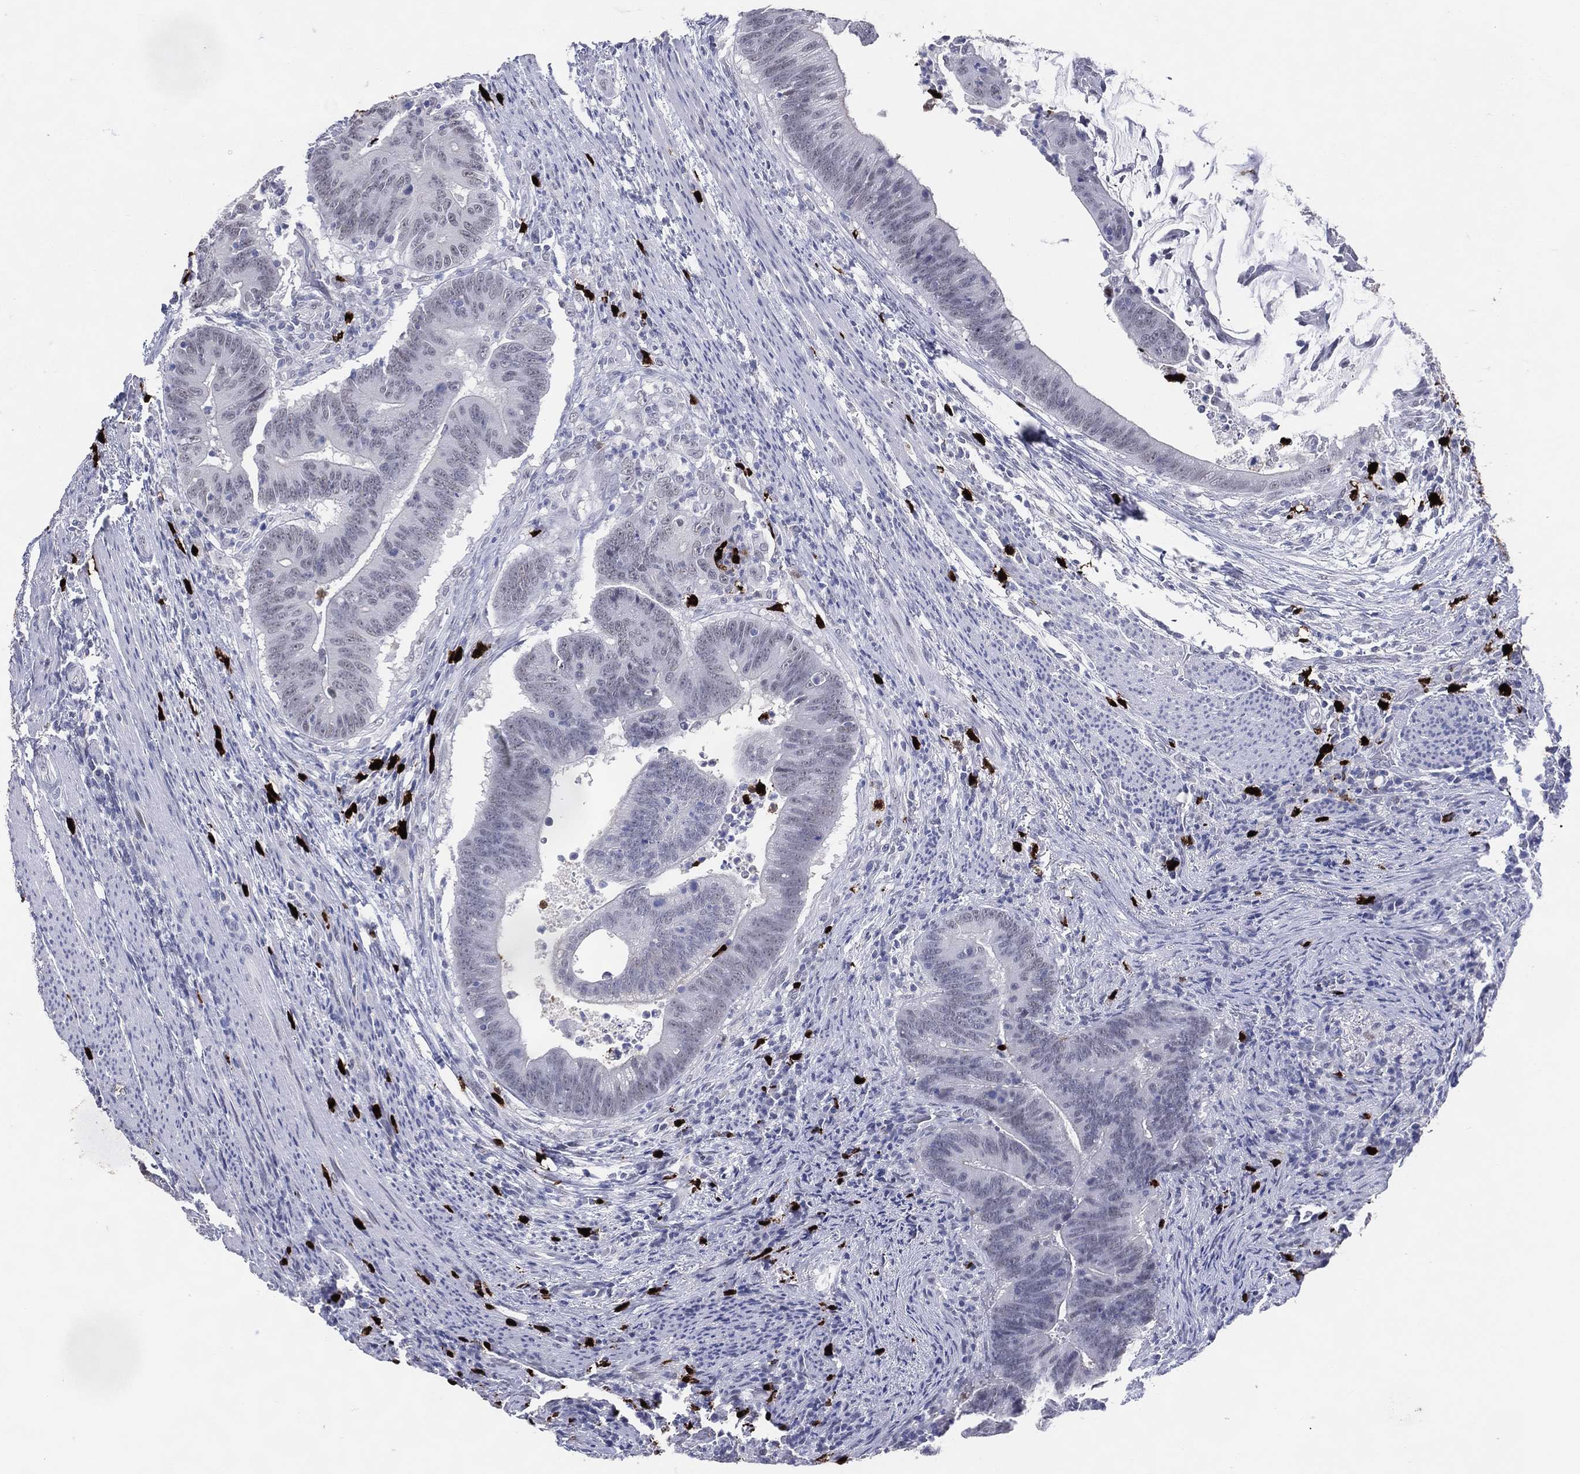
{"staining": {"intensity": "weak", "quantity": "<25%", "location": "cytoplasmic/membranous"}, "tissue": "colorectal cancer", "cell_type": "Tumor cells", "image_type": "cancer", "snomed": [{"axis": "morphology", "description": "Adenocarcinoma, NOS"}, {"axis": "topography", "description": "Colon"}], "caption": "Human colorectal cancer (adenocarcinoma) stained for a protein using immunohistochemistry displays no positivity in tumor cells.", "gene": "CFAP58", "patient": {"sex": "female", "age": 87}}